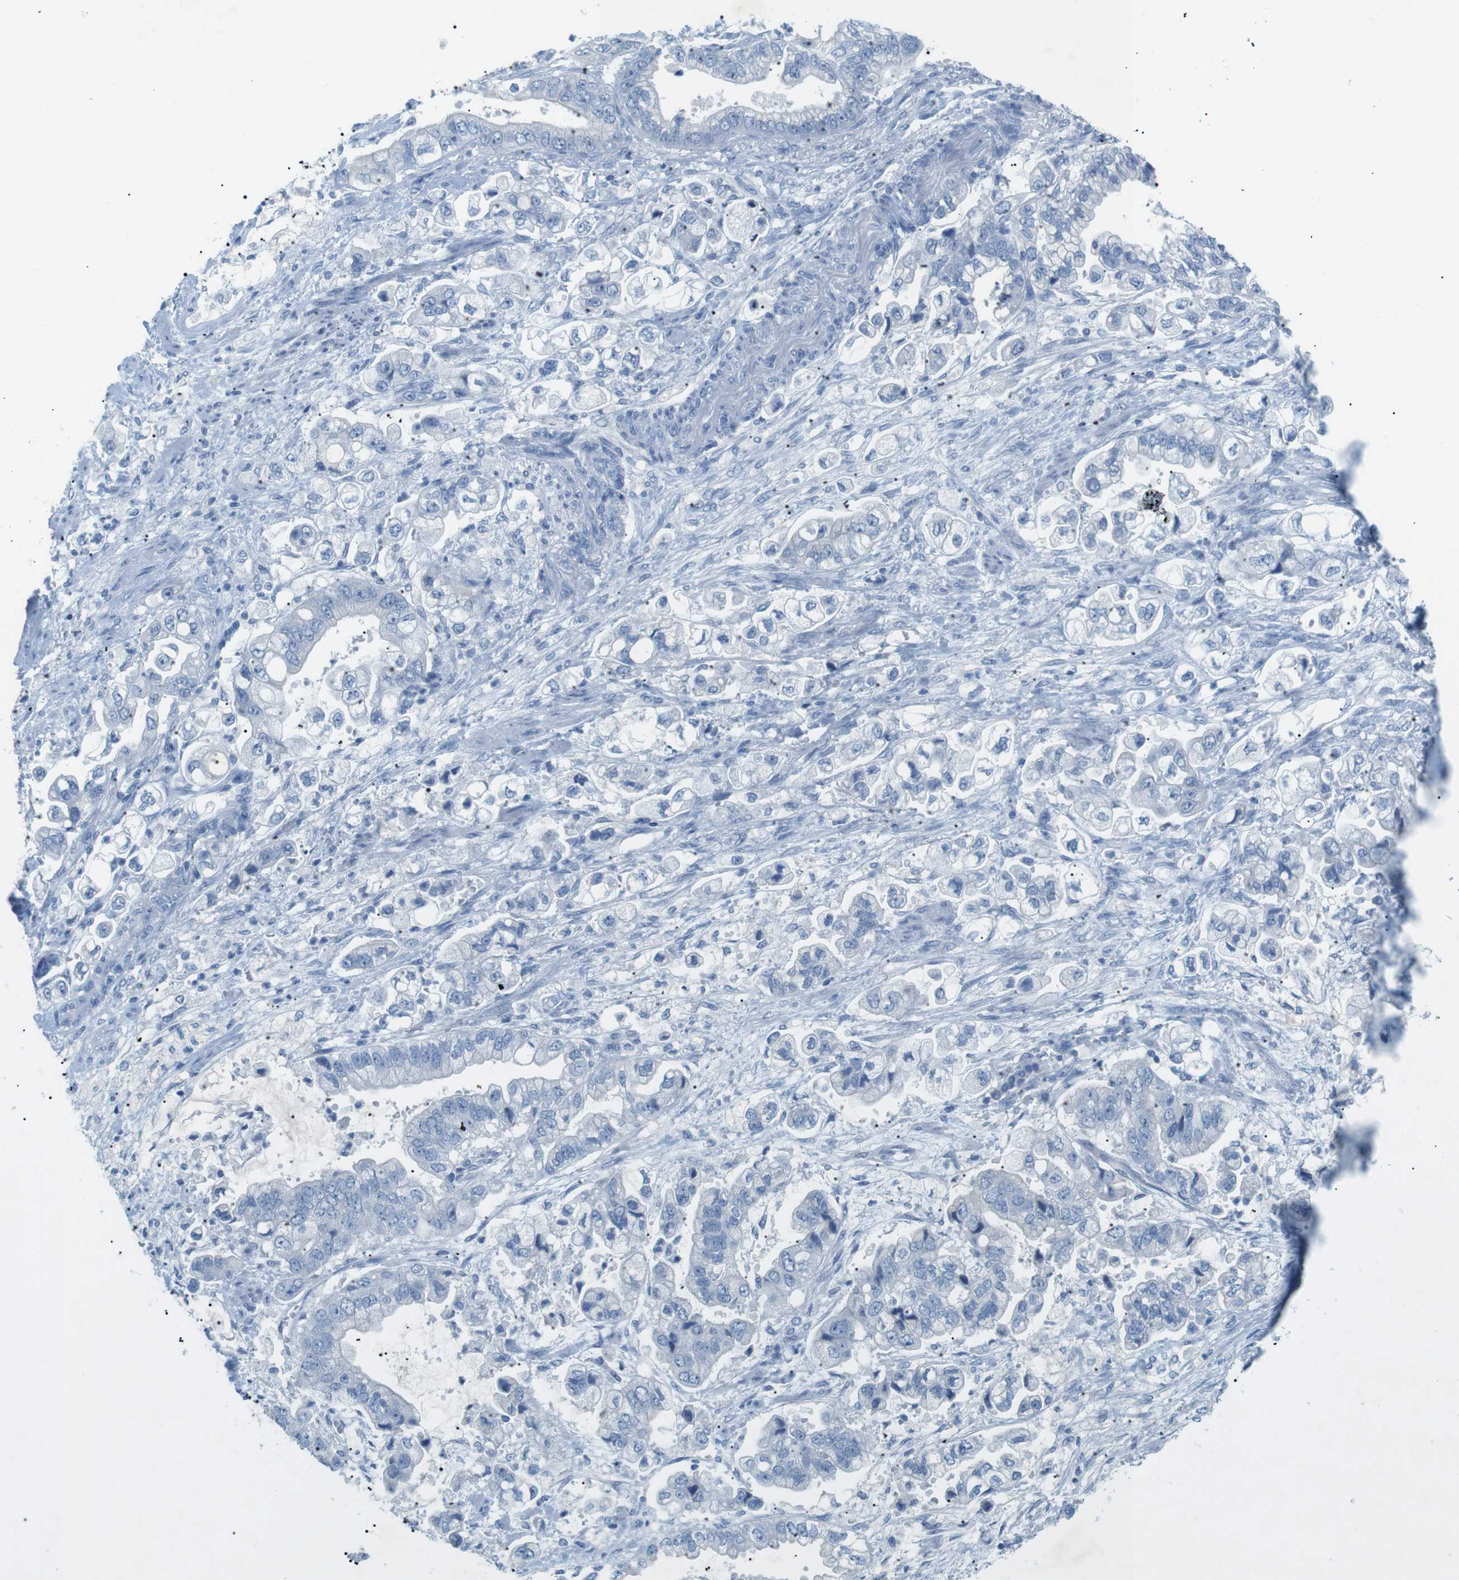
{"staining": {"intensity": "negative", "quantity": "none", "location": "none"}, "tissue": "stomach cancer", "cell_type": "Tumor cells", "image_type": "cancer", "snomed": [{"axis": "morphology", "description": "Normal tissue, NOS"}, {"axis": "morphology", "description": "Adenocarcinoma, NOS"}, {"axis": "topography", "description": "Stomach"}], "caption": "Micrograph shows no protein expression in tumor cells of adenocarcinoma (stomach) tissue.", "gene": "SALL4", "patient": {"sex": "male", "age": 62}}